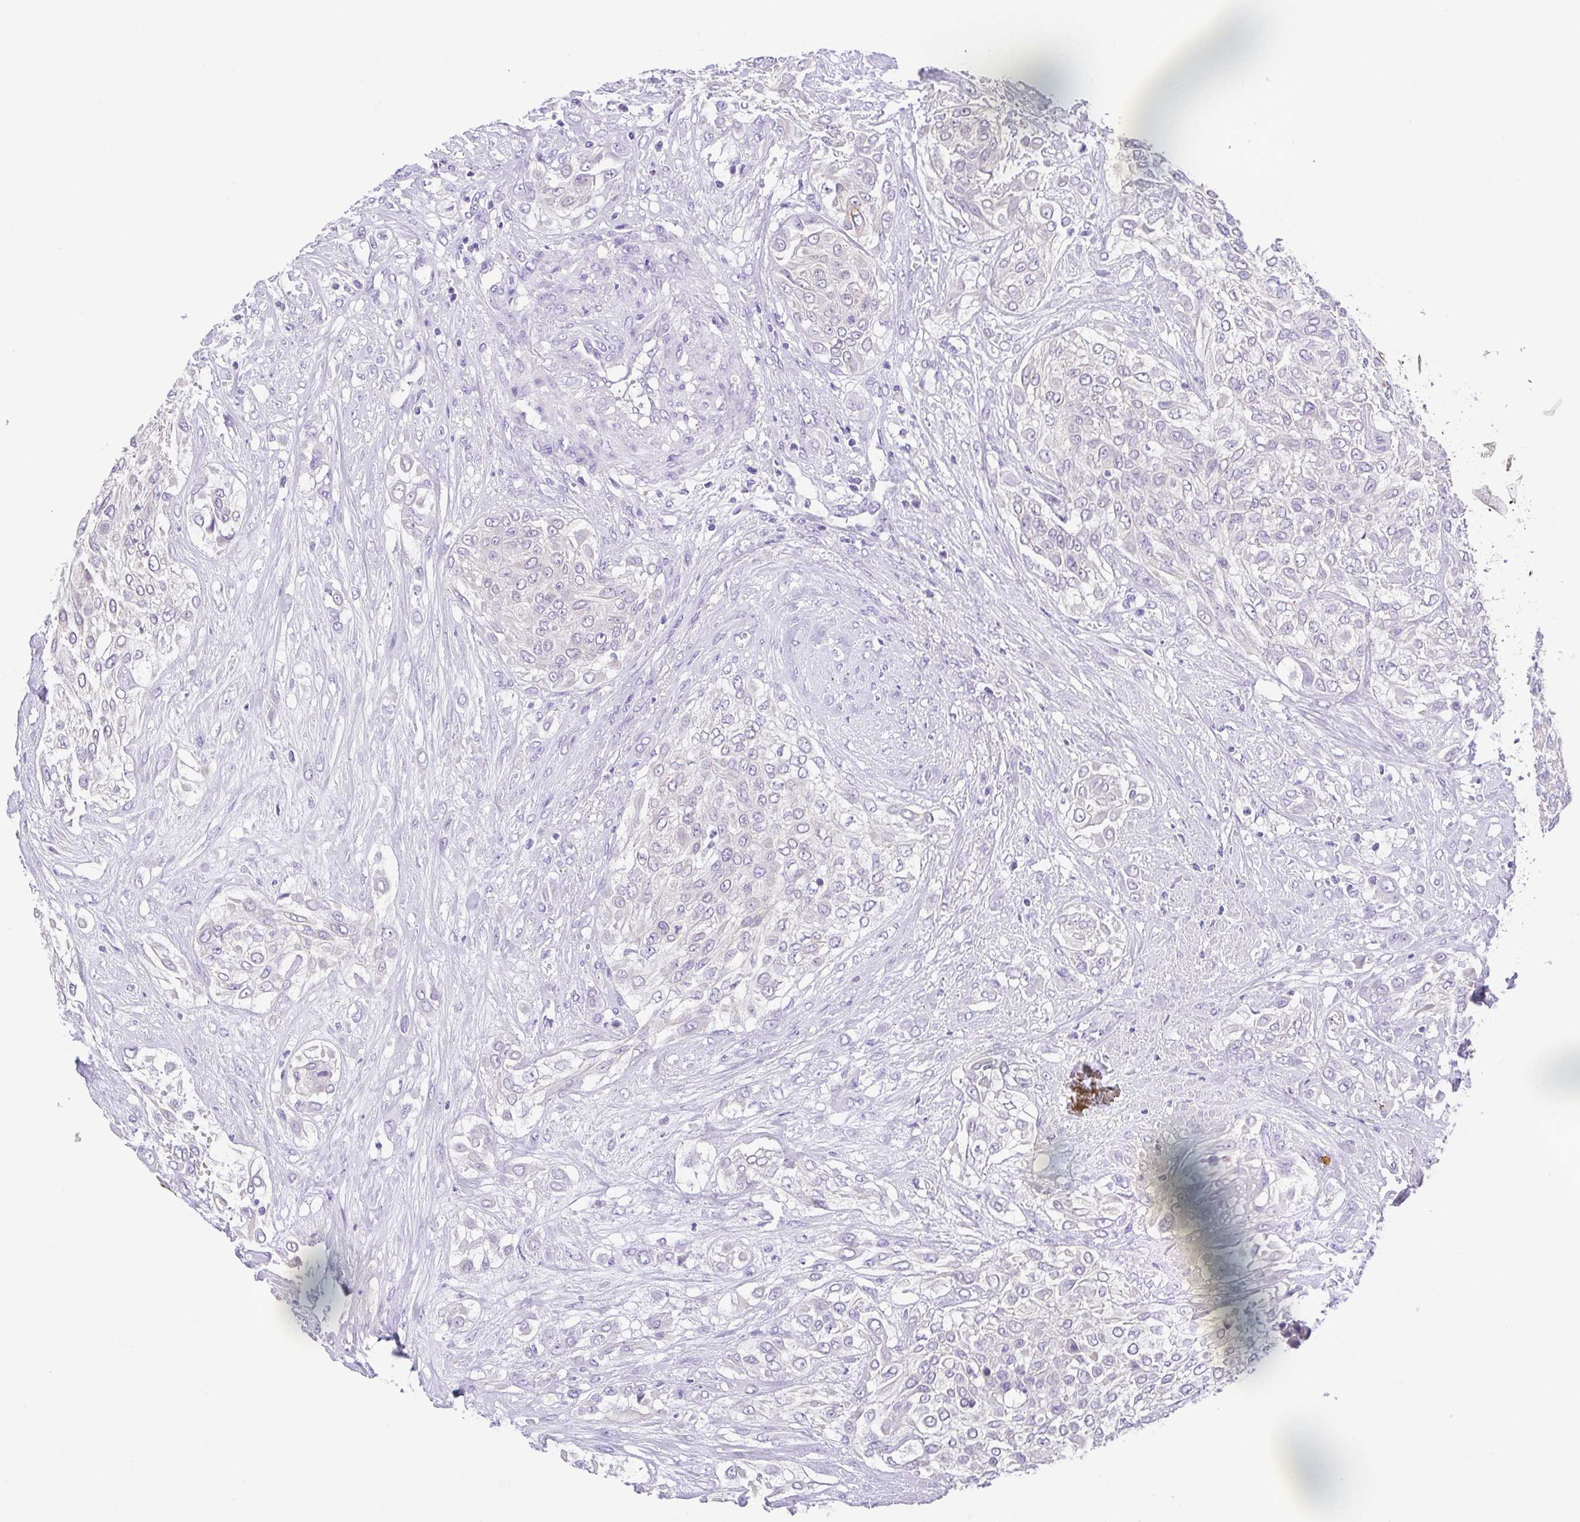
{"staining": {"intensity": "negative", "quantity": "none", "location": "none"}, "tissue": "urothelial cancer", "cell_type": "Tumor cells", "image_type": "cancer", "snomed": [{"axis": "morphology", "description": "Urothelial carcinoma, High grade"}, {"axis": "topography", "description": "Urinary bladder"}], "caption": "Human urothelial carcinoma (high-grade) stained for a protein using IHC reveals no expression in tumor cells.", "gene": "SPATA4", "patient": {"sex": "male", "age": 57}}